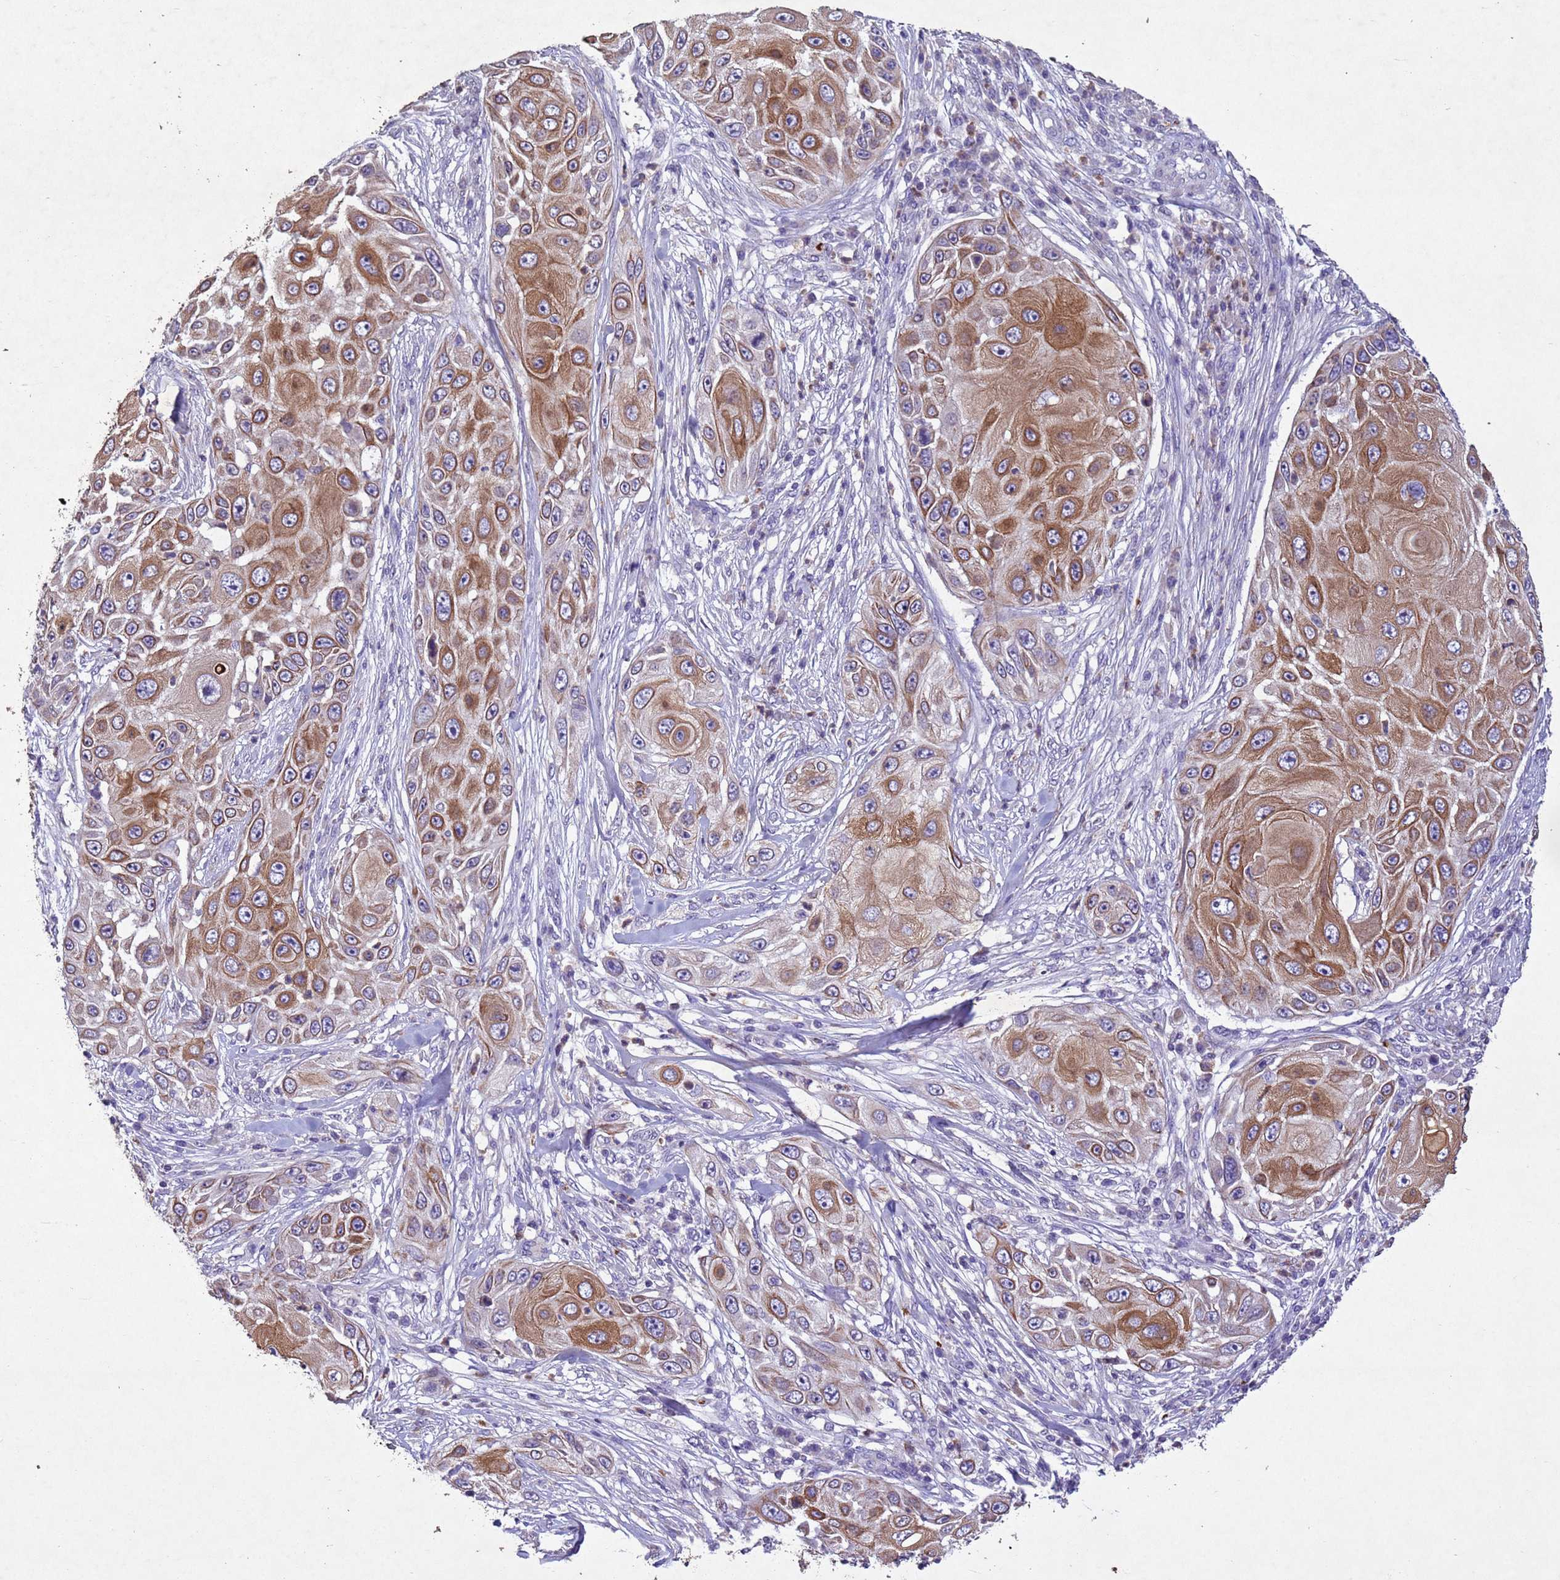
{"staining": {"intensity": "moderate", "quantity": ">75%", "location": "cytoplasmic/membranous"}, "tissue": "skin cancer", "cell_type": "Tumor cells", "image_type": "cancer", "snomed": [{"axis": "morphology", "description": "Squamous cell carcinoma, NOS"}, {"axis": "topography", "description": "Skin"}], "caption": "Squamous cell carcinoma (skin) stained with a protein marker shows moderate staining in tumor cells.", "gene": "NLRP11", "patient": {"sex": "female", "age": 44}}